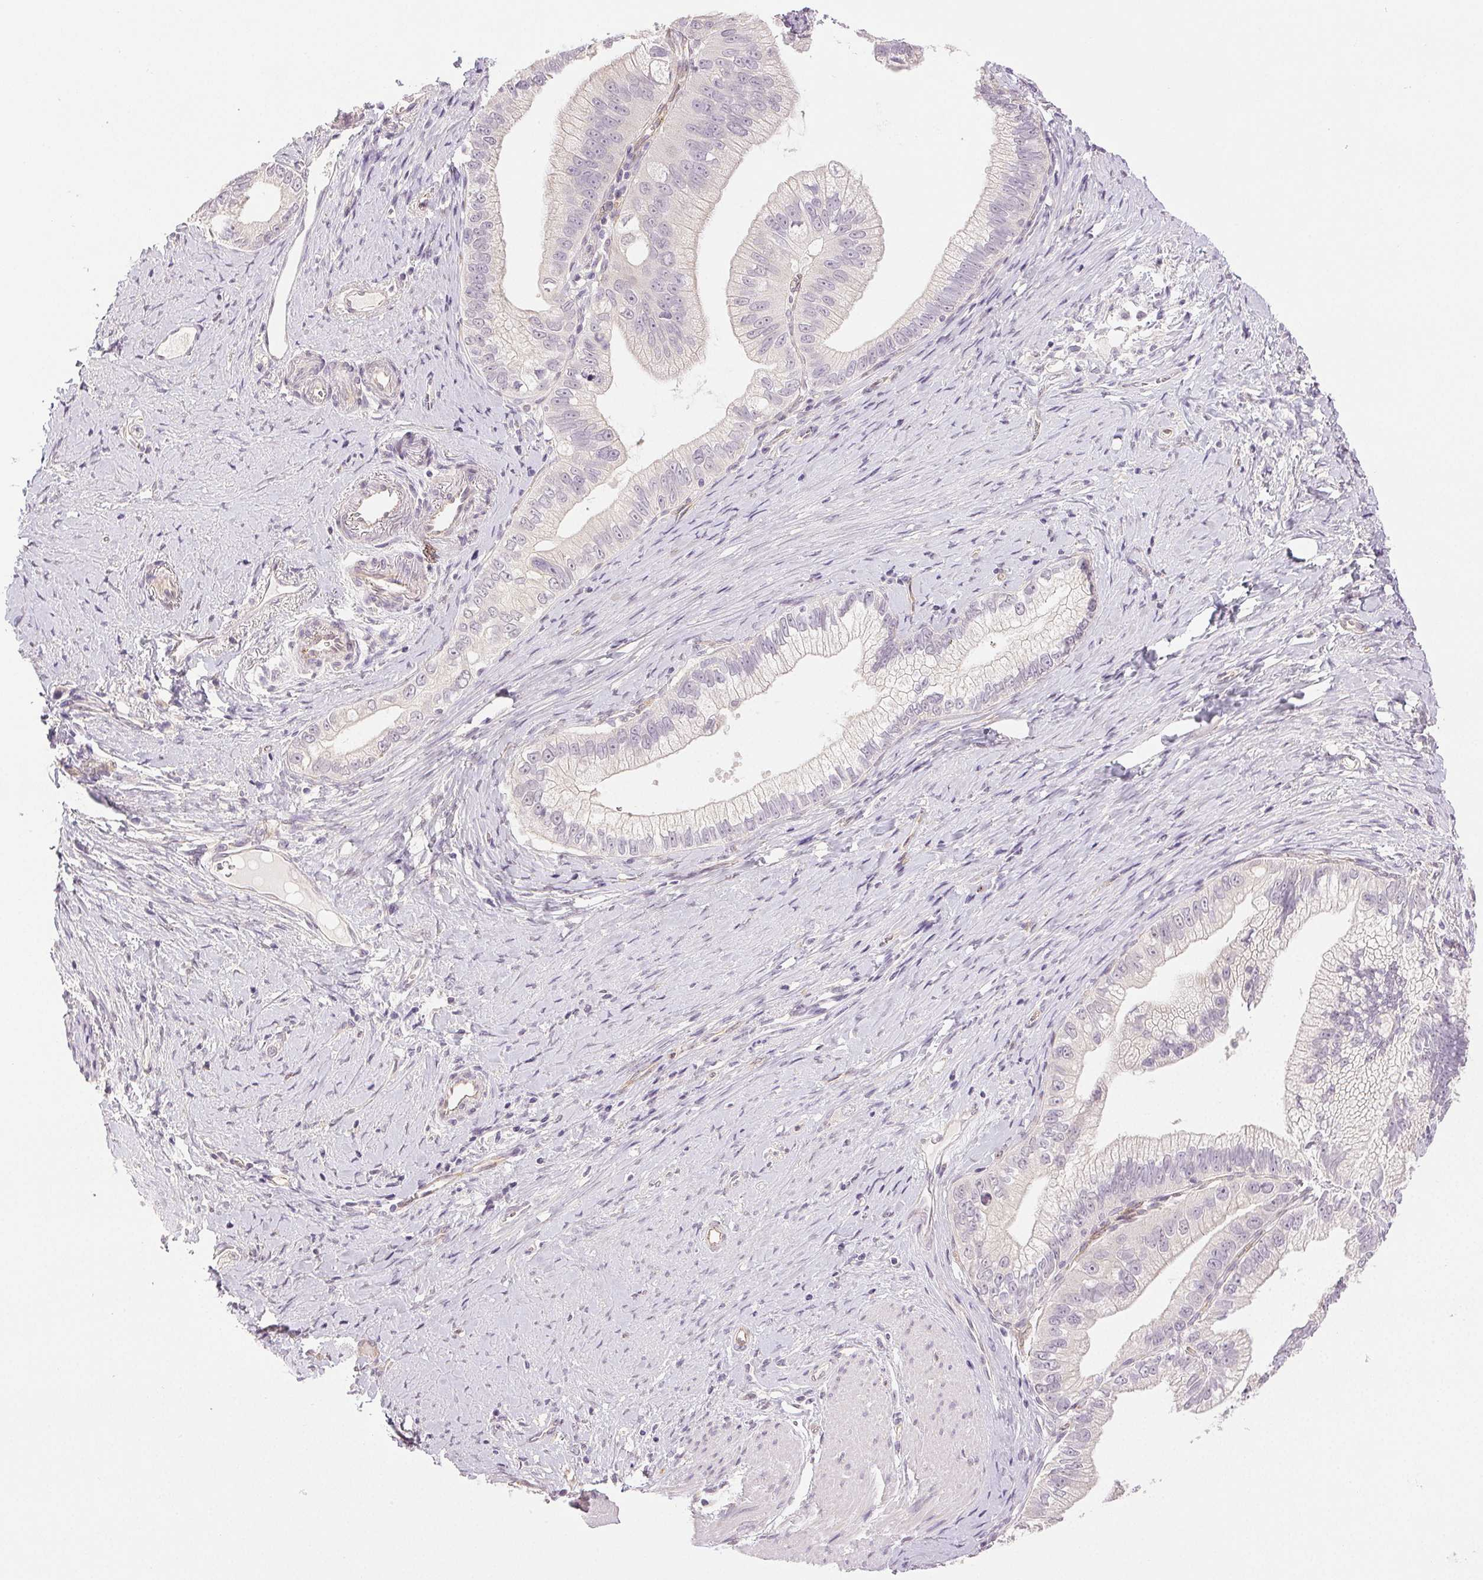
{"staining": {"intensity": "negative", "quantity": "none", "location": "none"}, "tissue": "pancreatic cancer", "cell_type": "Tumor cells", "image_type": "cancer", "snomed": [{"axis": "morphology", "description": "Adenocarcinoma, NOS"}, {"axis": "topography", "description": "Pancreas"}], "caption": "Immunohistochemical staining of adenocarcinoma (pancreatic) exhibits no significant staining in tumor cells. Nuclei are stained in blue.", "gene": "PLCB1", "patient": {"sex": "male", "age": 70}}